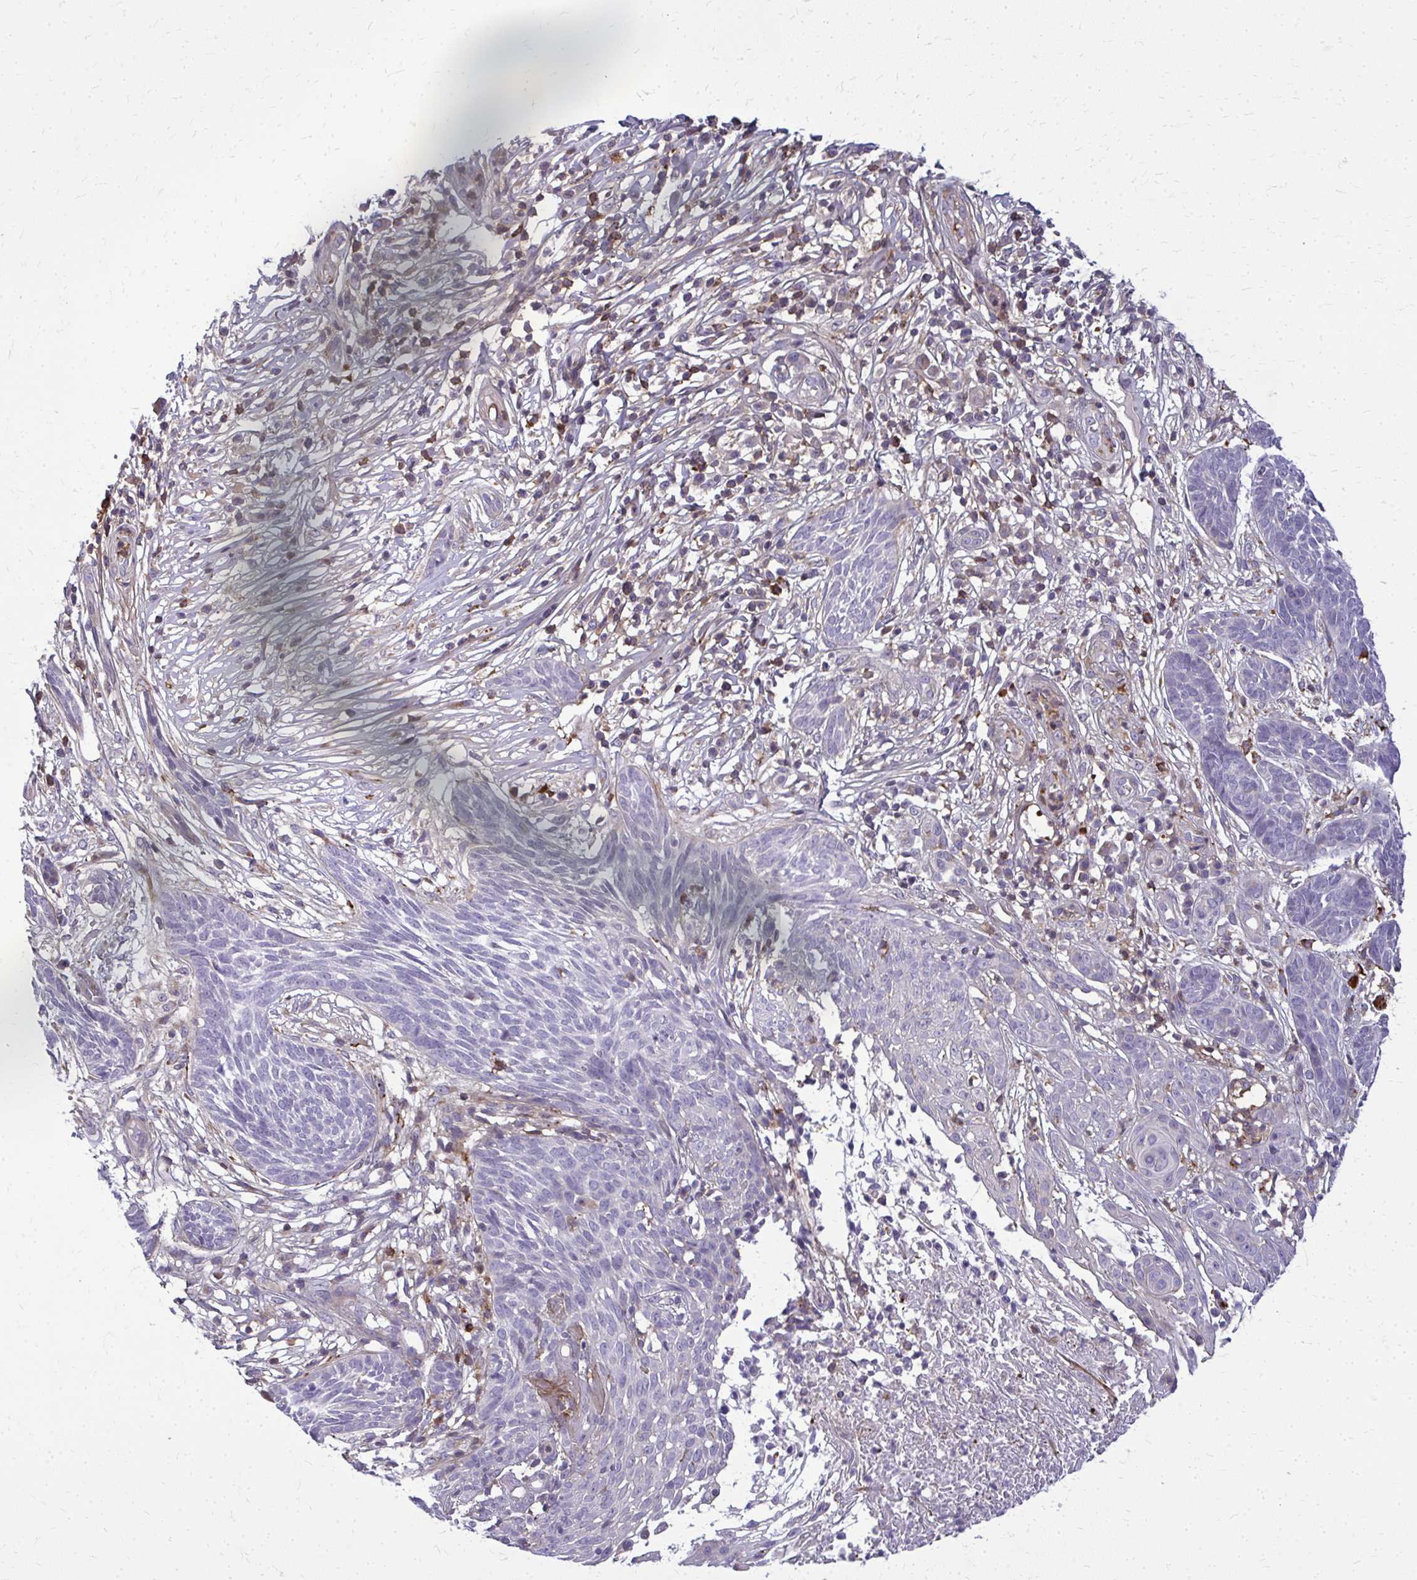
{"staining": {"intensity": "negative", "quantity": "none", "location": "none"}, "tissue": "skin cancer", "cell_type": "Tumor cells", "image_type": "cancer", "snomed": [{"axis": "morphology", "description": "Basal cell carcinoma"}, {"axis": "topography", "description": "Skin"}, {"axis": "topography", "description": "Skin, foot"}], "caption": "Skin basal cell carcinoma stained for a protein using IHC displays no staining tumor cells.", "gene": "AP5M1", "patient": {"sex": "female", "age": 86}}